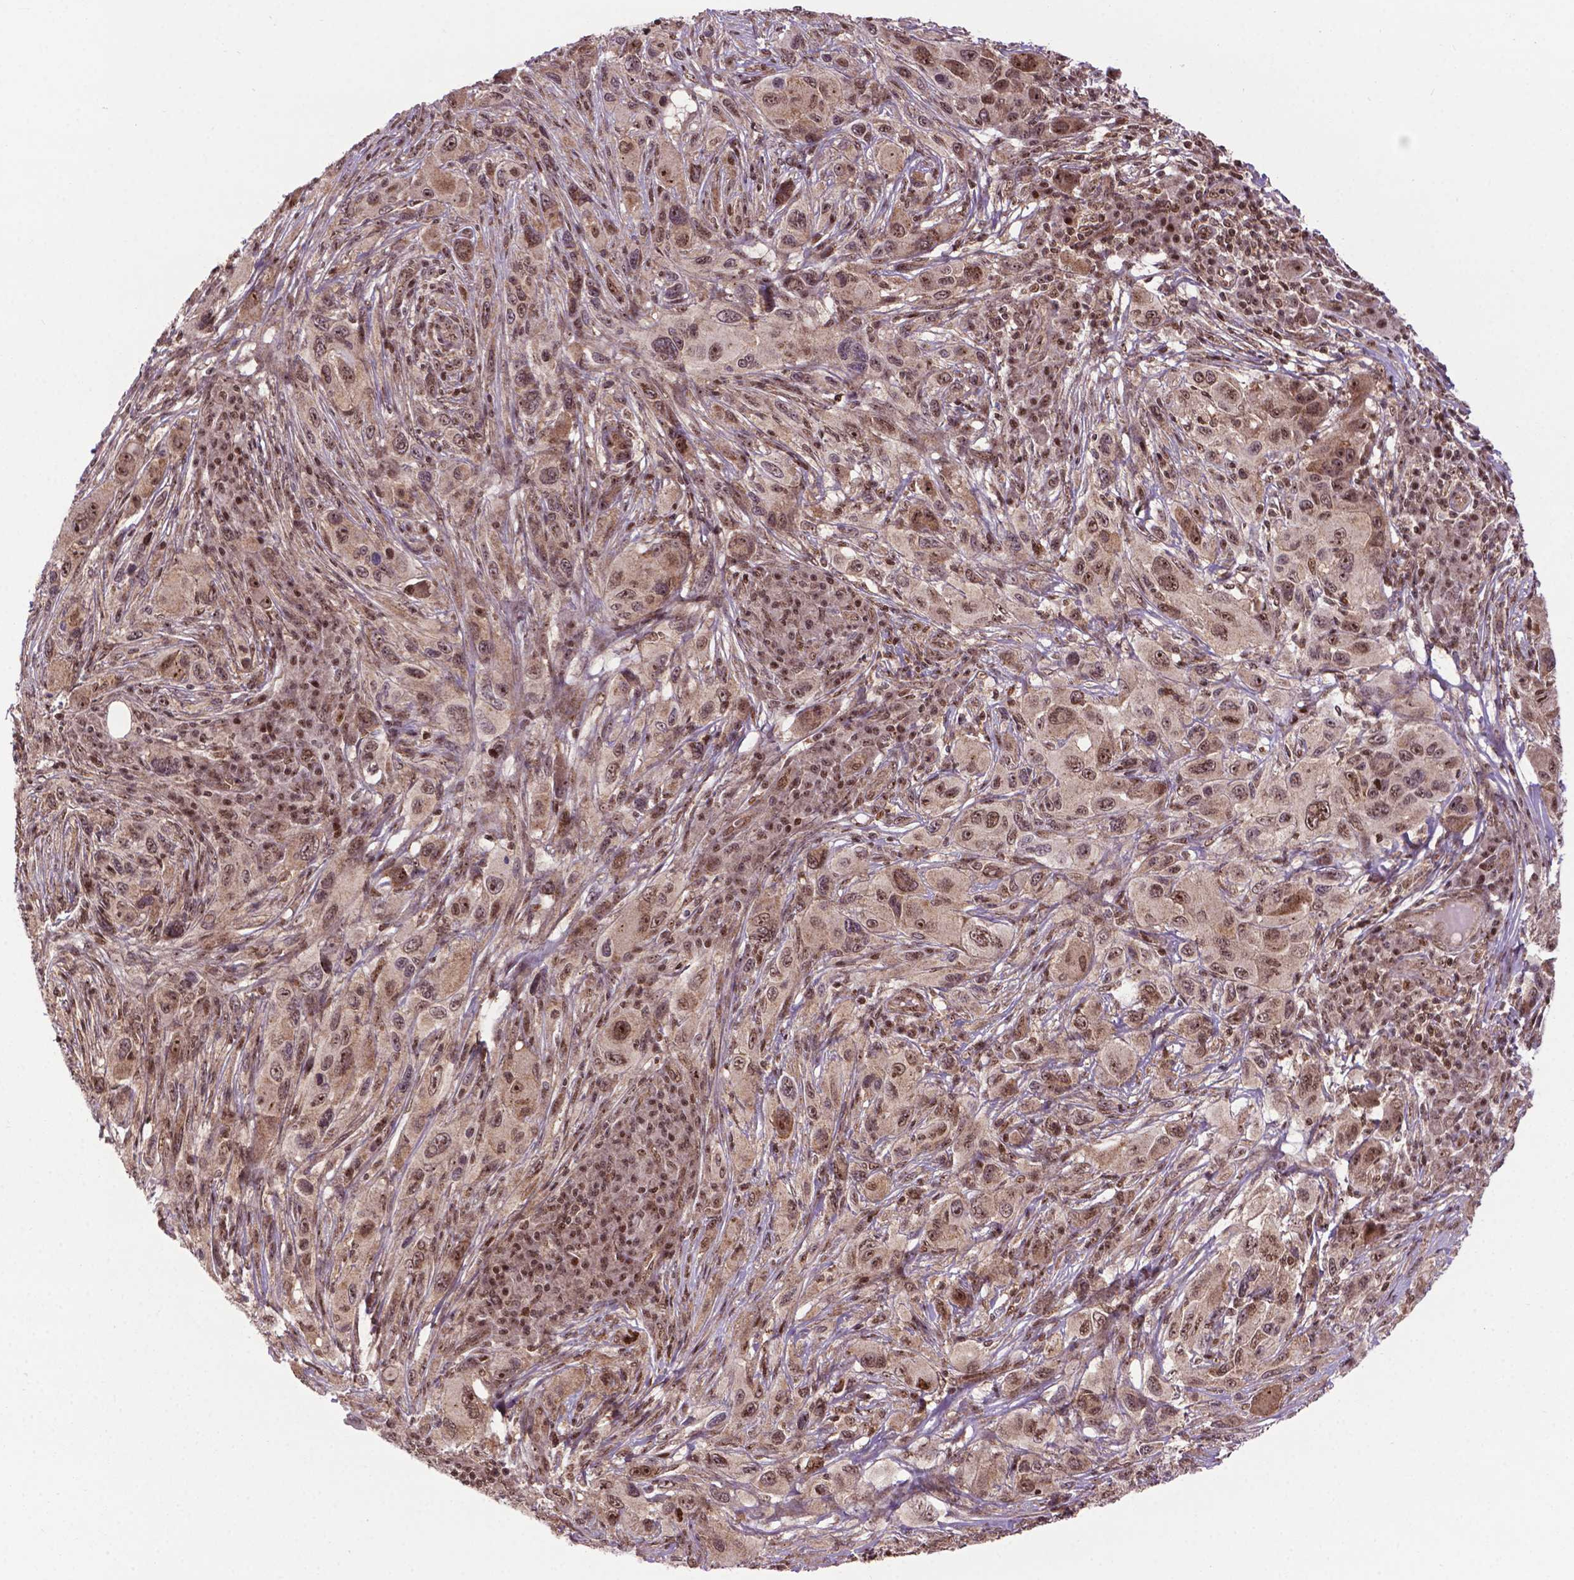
{"staining": {"intensity": "moderate", "quantity": ">75%", "location": "nuclear"}, "tissue": "melanoma", "cell_type": "Tumor cells", "image_type": "cancer", "snomed": [{"axis": "morphology", "description": "Malignant melanoma, NOS"}, {"axis": "topography", "description": "Skin"}], "caption": "There is medium levels of moderate nuclear staining in tumor cells of malignant melanoma, as demonstrated by immunohistochemical staining (brown color).", "gene": "CSNK2A1", "patient": {"sex": "male", "age": 53}}